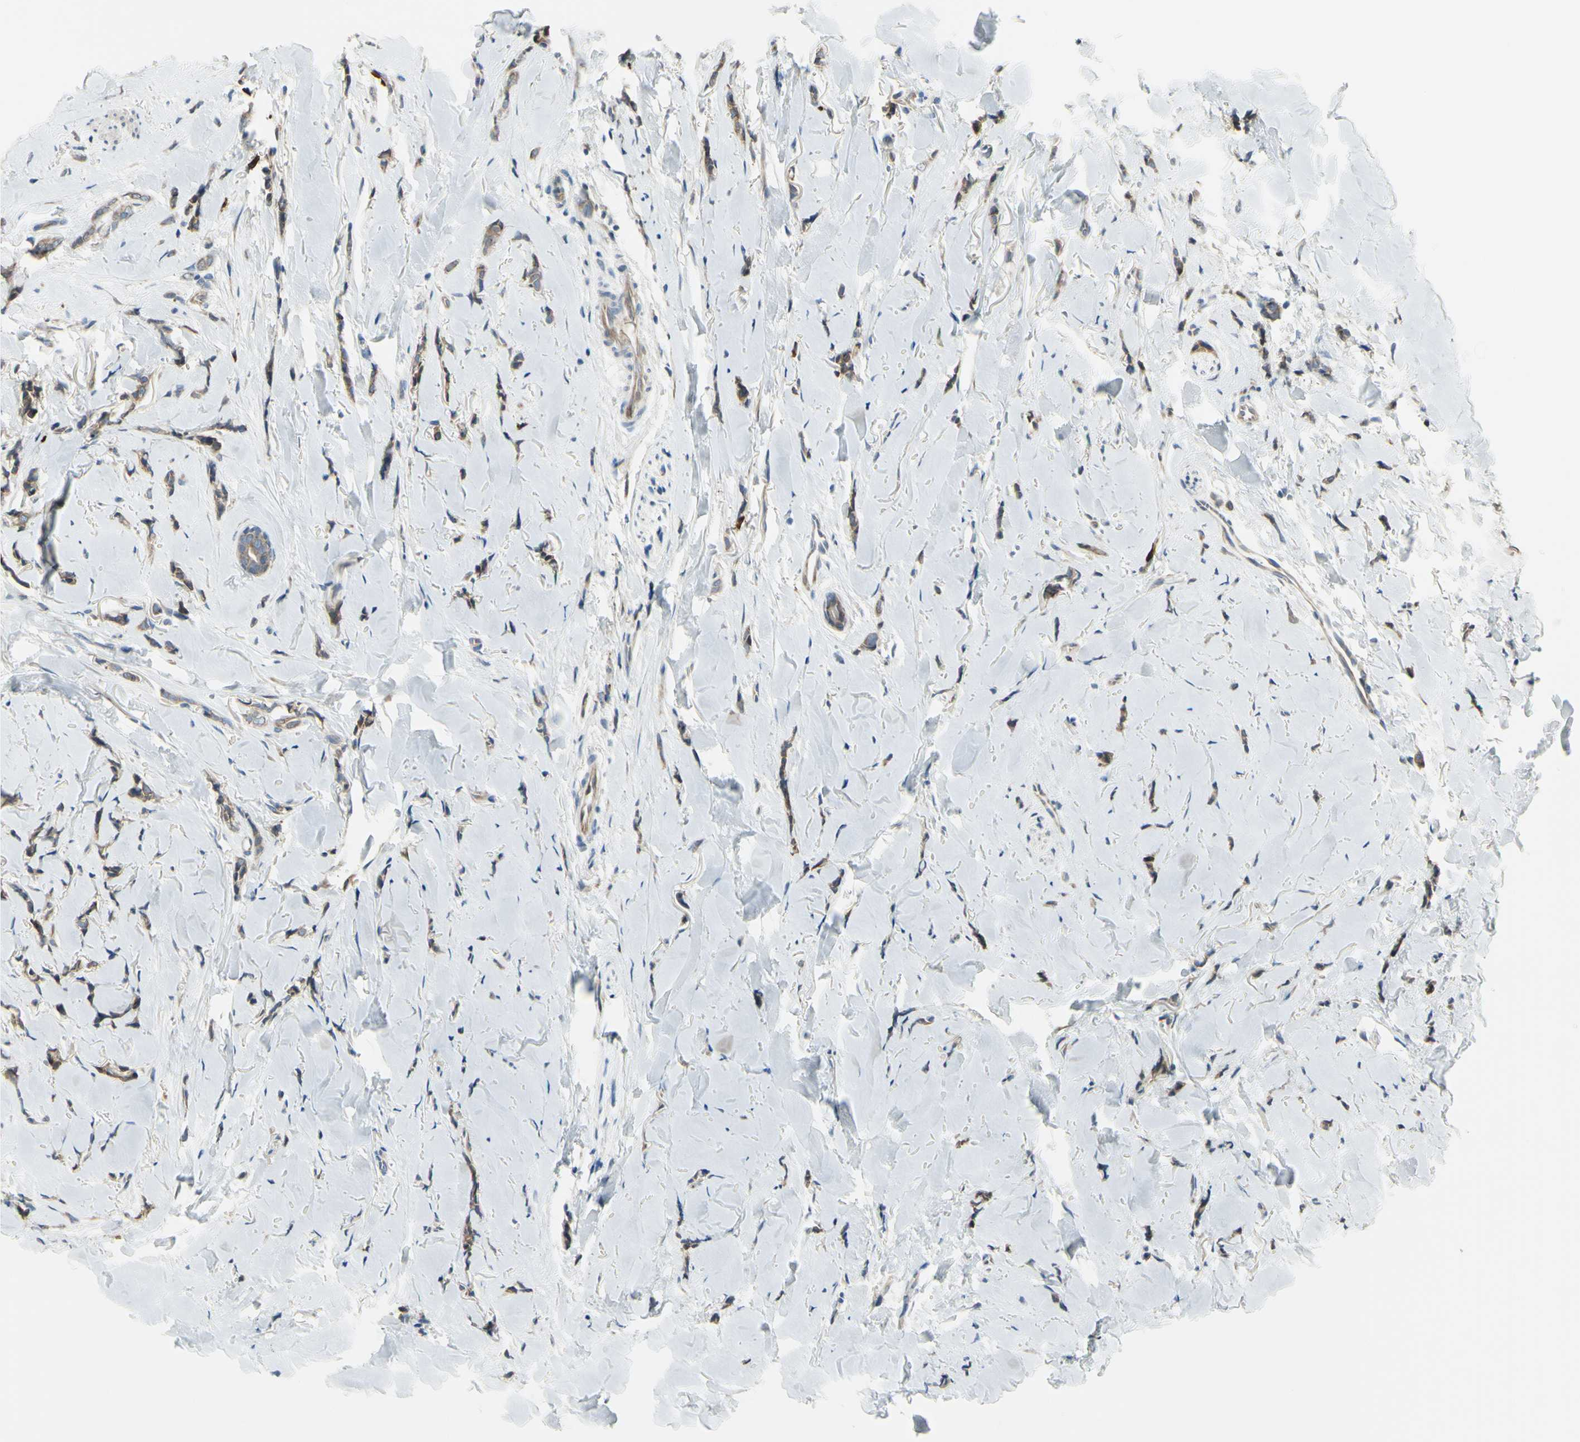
{"staining": {"intensity": "moderate", "quantity": ">75%", "location": "cytoplasmic/membranous"}, "tissue": "breast cancer", "cell_type": "Tumor cells", "image_type": "cancer", "snomed": [{"axis": "morphology", "description": "Lobular carcinoma"}, {"axis": "topography", "description": "Skin"}, {"axis": "topography", "description": "Breast"}], "caption": "A micrograph showing moderate cytoplasmic/membranous staining in approximately >75% of tumor cells in breast cancer (lobular carcinoma), as visualized by brown immunohistochemical staining.", "gene": "SELENOS", "patient": {"sex": "female", "age": 46}}